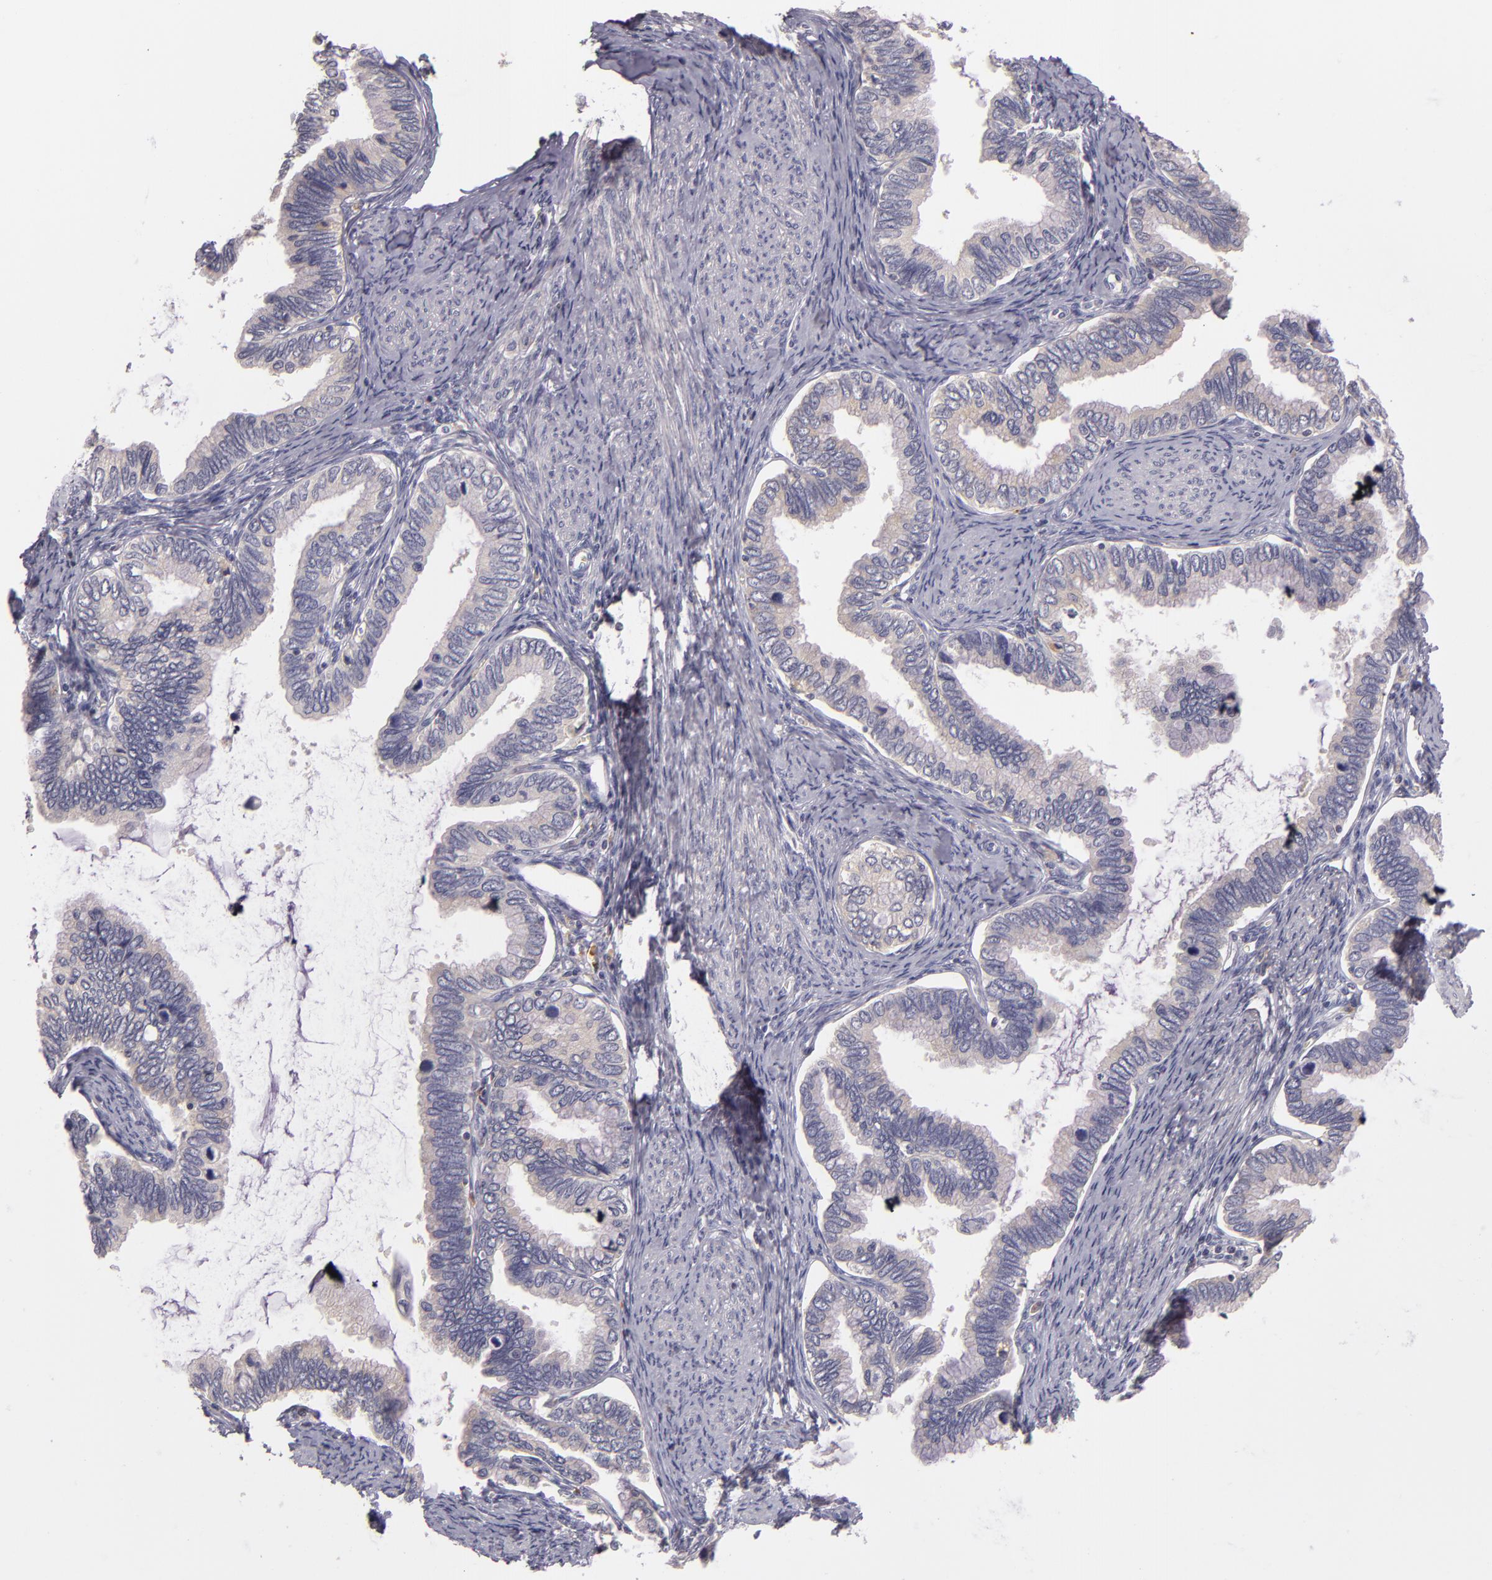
{"staining": {"intensity": "weak", "quantity": "<25%", "location": "cytoplasmic/membranous"}, "tissue": "cervical cancer", "cell_type": "Tumor cells", "image_type": "cancer", "snomed": [{"axis": "morphology", "description": "Adenocarcinoma, NOS"}, {"axis": "topography", "description": "Cervix"}], "caption": "Tumor cells show no significant expression in cervical adenocarcinoma.", "gene": "TLR8", "patient": {"sex": "female", "age": 49}}